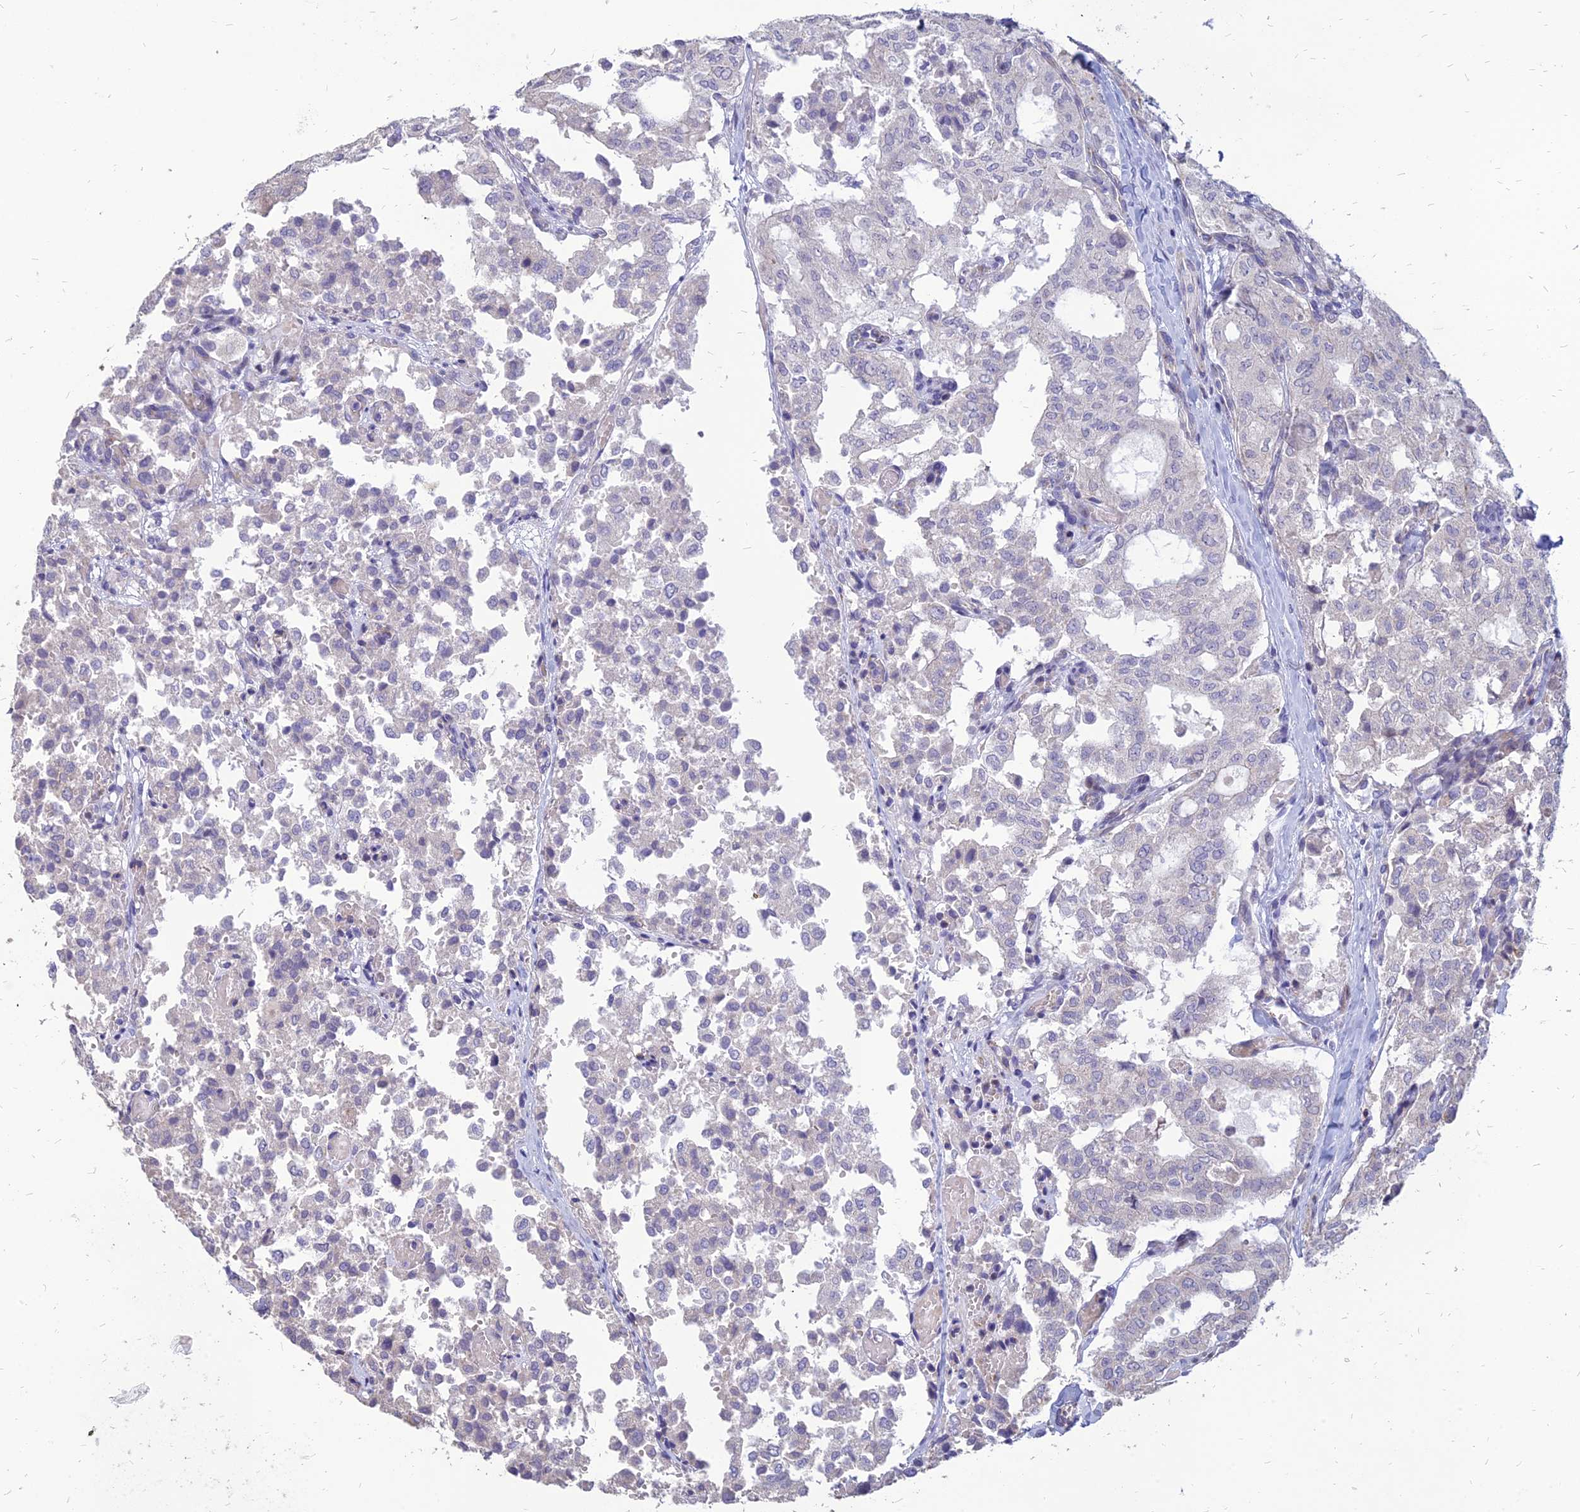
{"staining": {"intensity": "negative", "quantity": "none", "location": "none"}, "tissue": "thyroid cancer", "cell_type": "Tumor cells", "image_type": "cancer", "snomed": [{"axis": "morphology", "description": "Follicular adenoma carcinoma, NOS"}, {"axis": "topography", "description": "Thyroid gland"}], "caption": "An immunohistochemistry (IHC) histopathology image of follicular adenoma carcinoma (thyroid) is shown. There is no staining in tumor cells of follicular adenoma carcinoma (thyroid).", "gene": "ST3GAL6", "patient": {"sex": "male", "age": 75}}